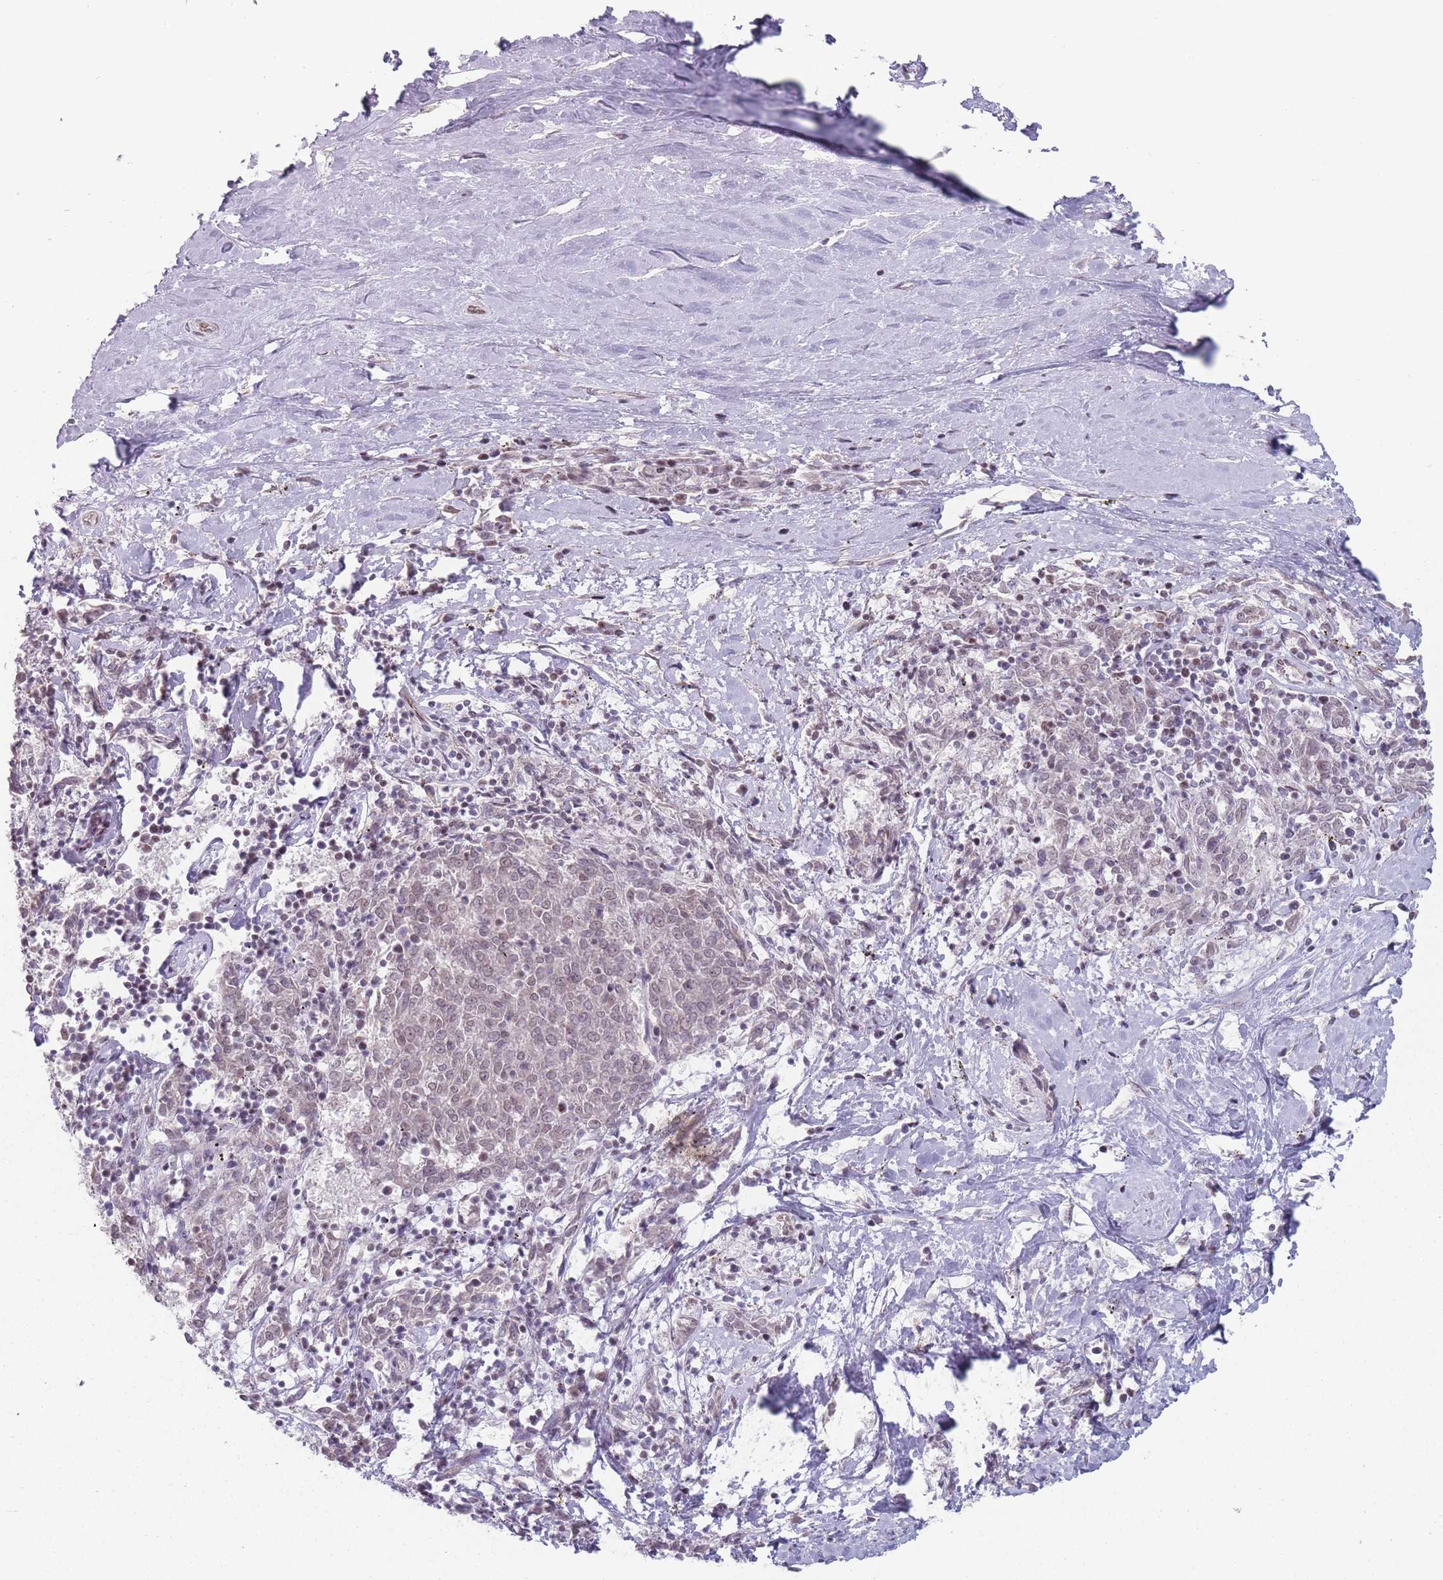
{"staining": {"intensity": "weak", "quantity": ">75%", "location": "nuclear"}, "tissue": "melanoma", "cell_type": "Tumor cells", "image_type": "cancer", "snomed": [{"axis": "morphology", "description": "Malignant melanoma, NOS"}, {"axis": "topography", "description": "Skin"}], "caption": "A low amount of weak nuclear staining is appreciated in about >75% of tumor cells in malignant melanoma tissue. The protein is shown in brown color, while the nuclei are stained blue.", "gene": "SH3BGRL2", "patient": {"sex": "female", "age": 72}}